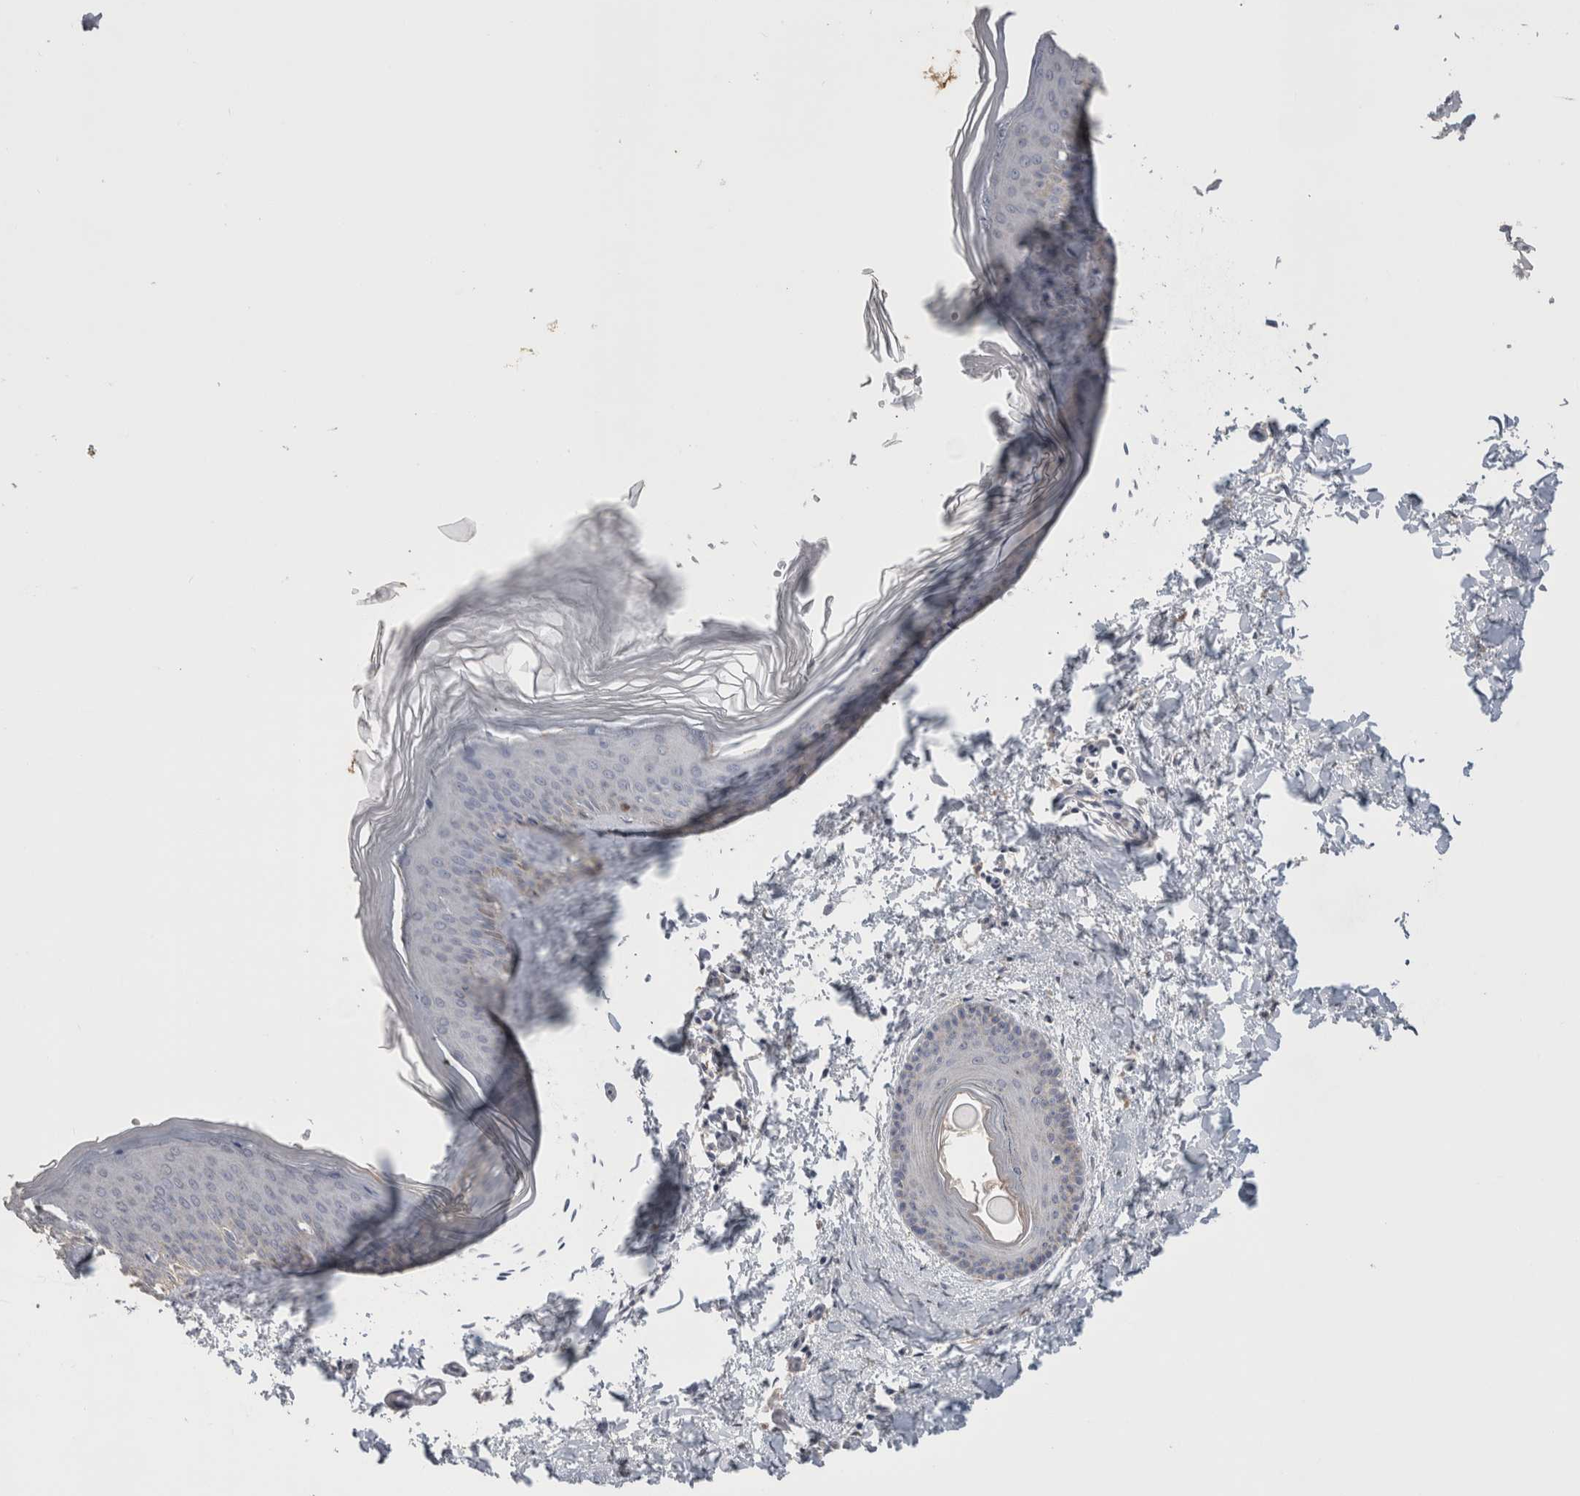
{"staining": {"intensity": "negative", "quantity": "none", "location": "none"}, "tissue": "skin", "cell_type": "Fibroblasts", "image_type": "normal", "snomed": [{"axis": "morphology", "description": "Normal tissue, NOS"}, {"axis": "topography", "description": "Skin"}], "caption": "Immunohistochemistry histopathology image of benign skin: human skin stained with DAB shows no significant protein staining in fibroblasts.", "gene": "CNTFR", "patient": {"sex": "female", "age": 27}}